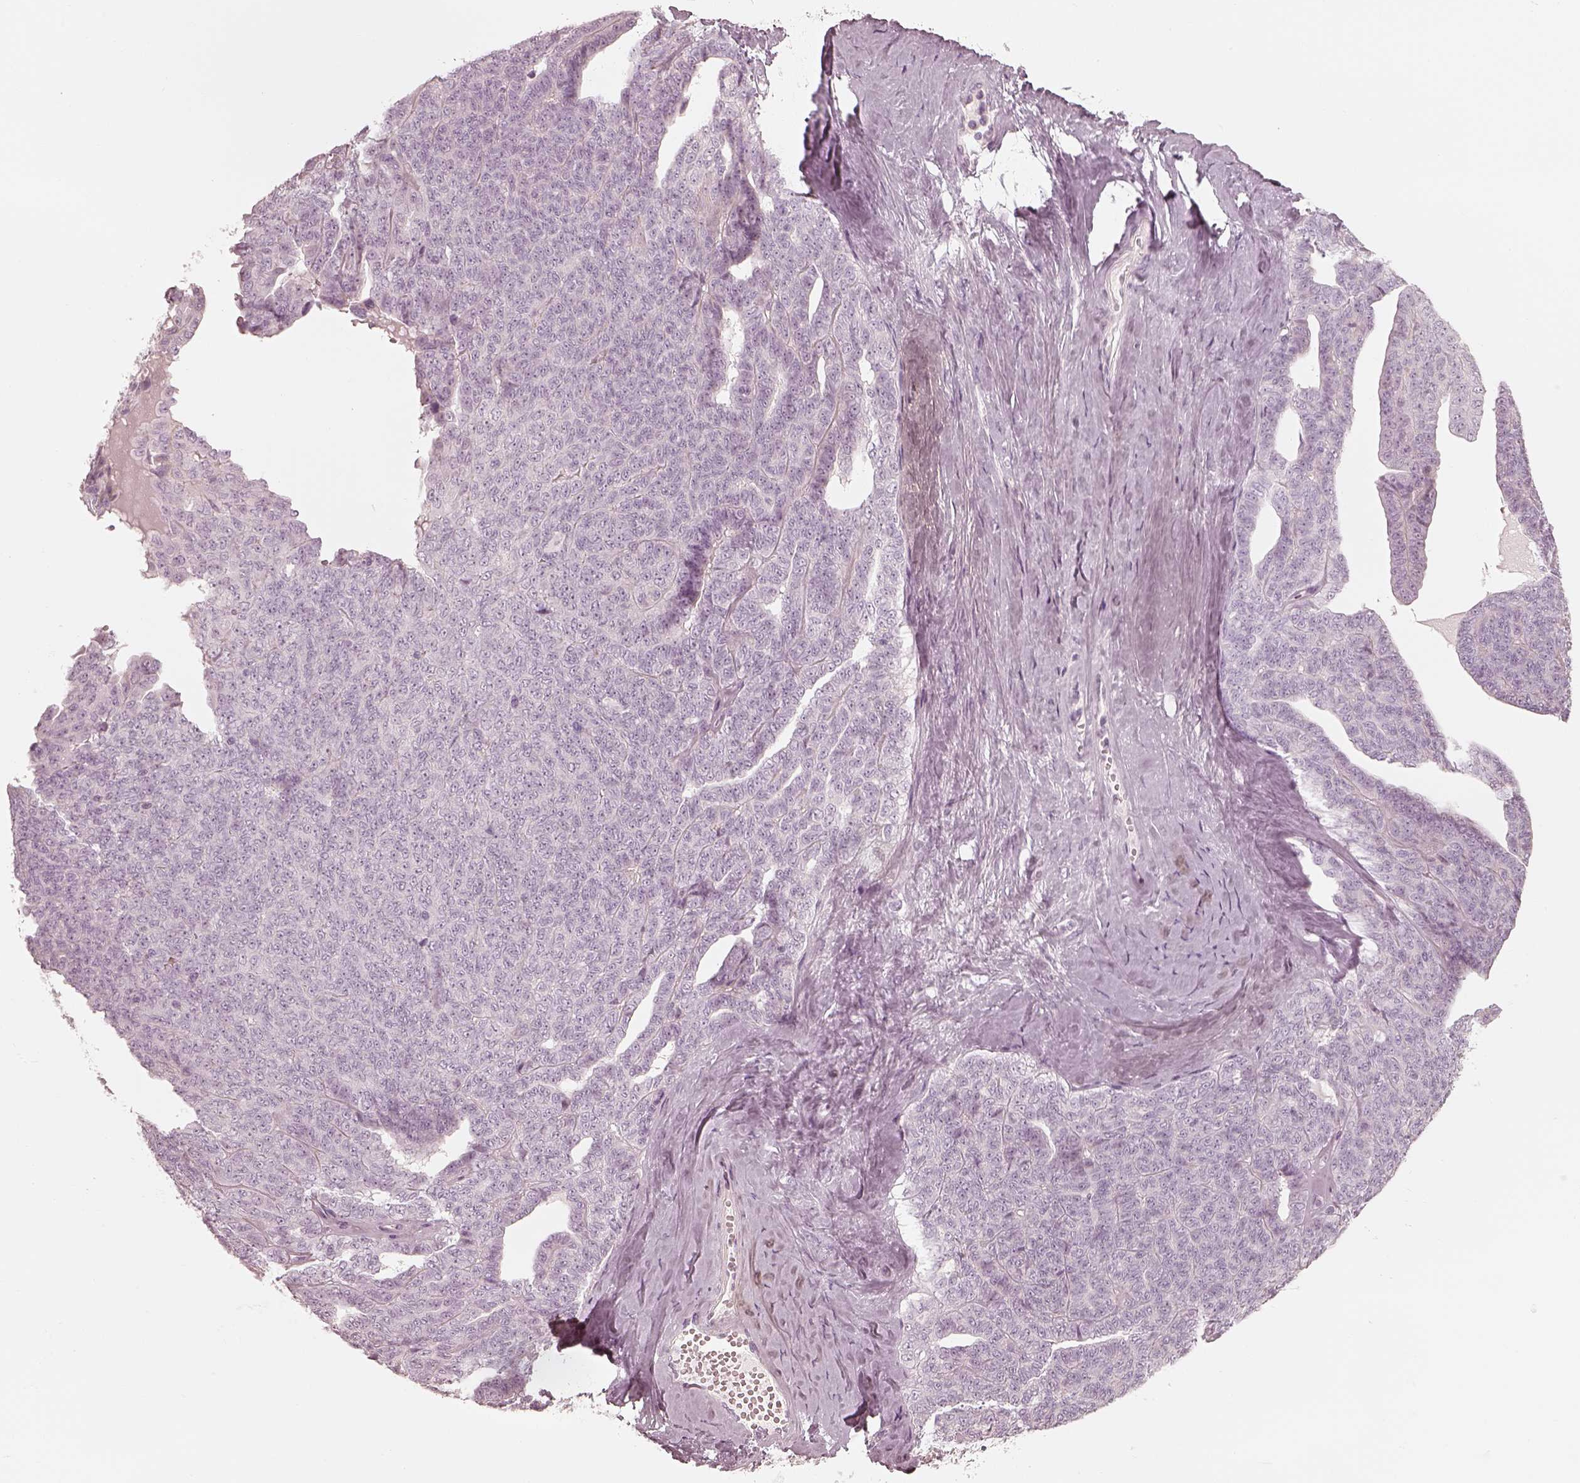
{"staining": {"intensity": "negative", "quantity": "none", "location": "none"}, "tissue": "ovarian cancer", "cell_type": "Tumor cells", "image_type": "cancer", "snomed": [{"axis": "morphology", "description": "Cystadenocarcinoma, serous, NOS"}, {"axis": "topography", "description": "Ovary"}], "caption": "There is no significant expression in tumor cells of ovarian cancer.", "gene": "SPATA24", "patient": {"sex": "female", "age": 71}}